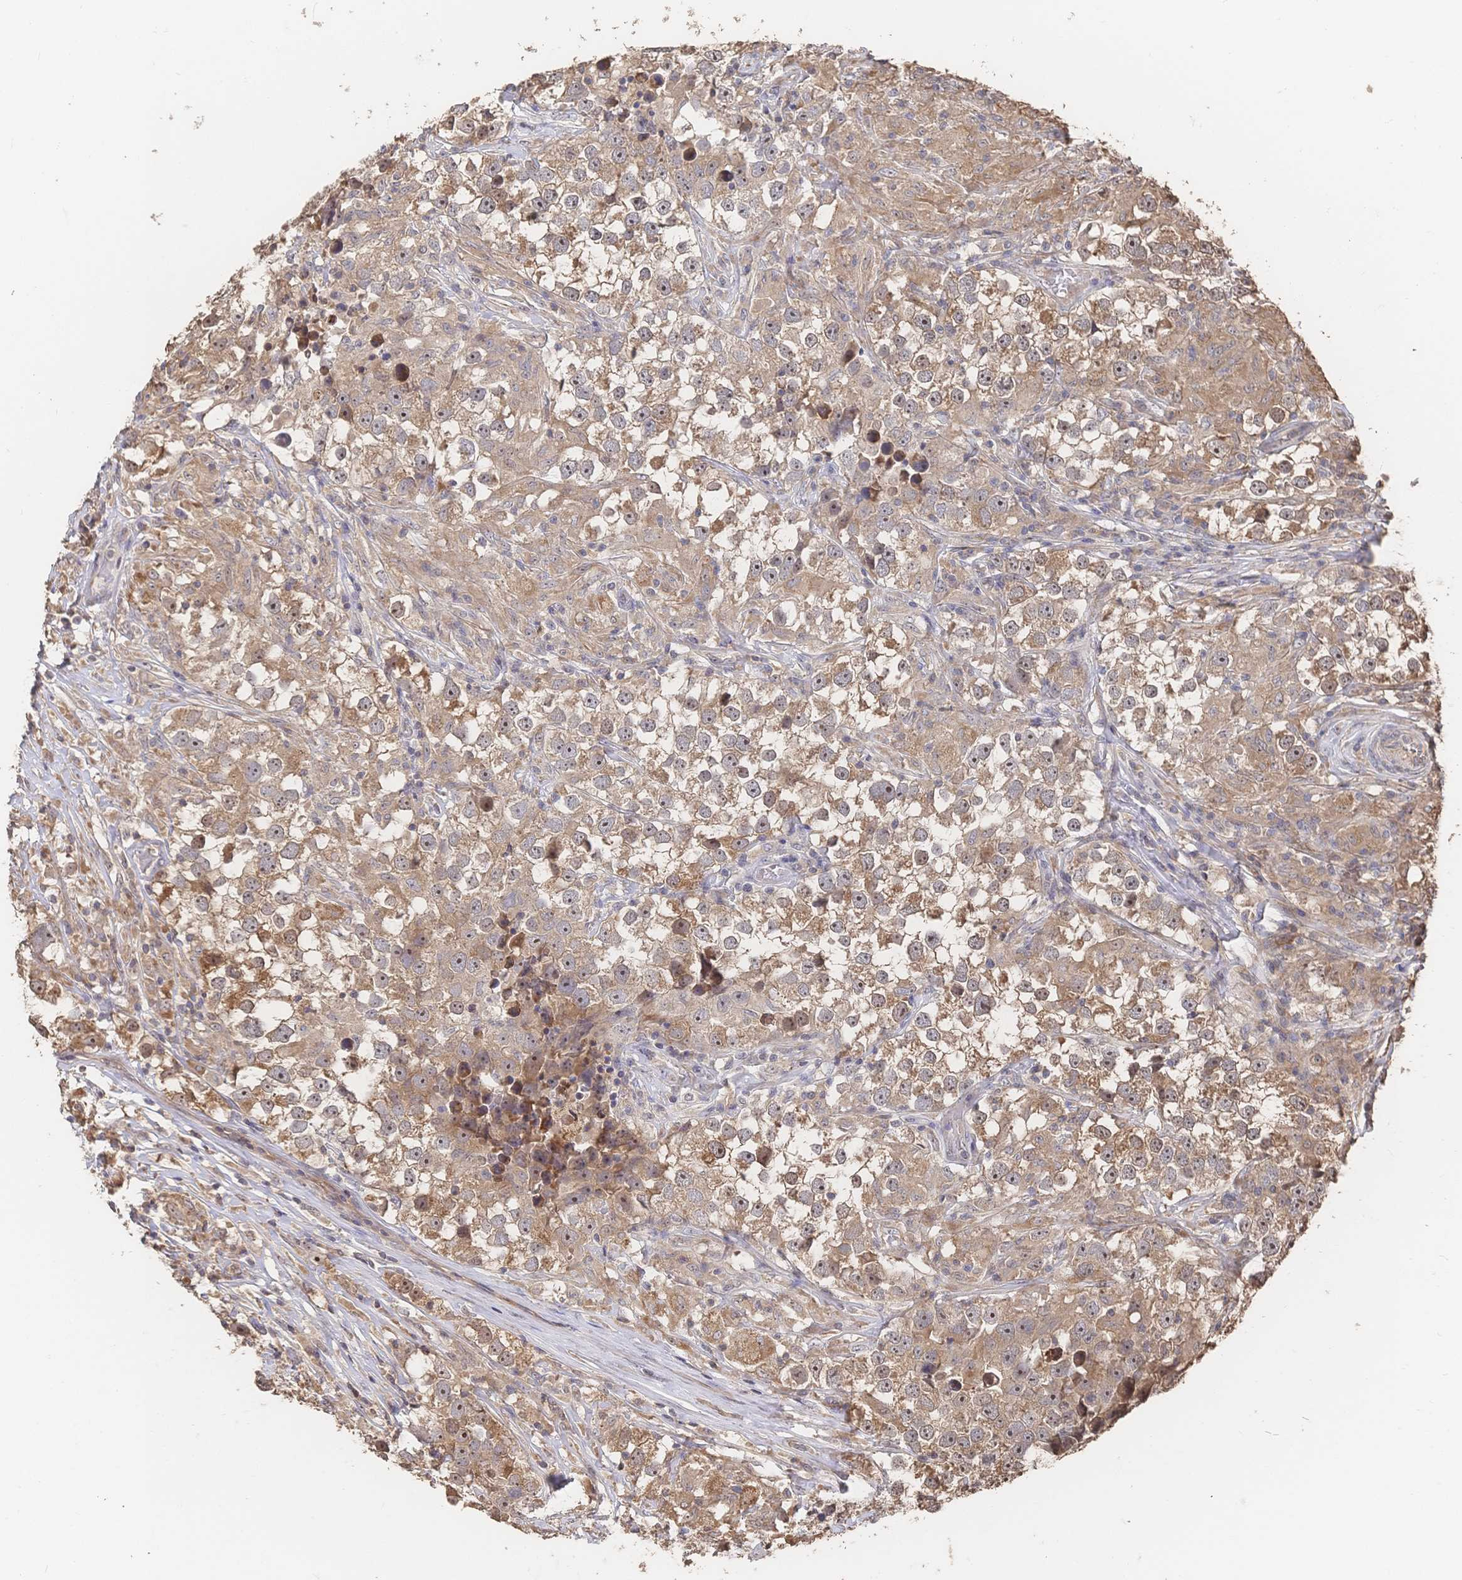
{"staining": {"intensity": "moderate", "quantity": ">75%", "location": "cytoplasmic/membranous,nuclear"}, "tissue": "testis cancer", "cell_type": "Tumor cells", "image_type": "cancer", "snomed": [{"axis": "morphology", "description": "Seminoma, NOS"}, {"axis": "topography", "description": "Testis"}], "caption": "Protein staining reveals moderate cytoplasmic/membranous and nuclear staining in approximately >75% of tumor cells in testis seminoma.", "gene": "DNAJA4", "patient": {"sex": "male", "age": 46}}